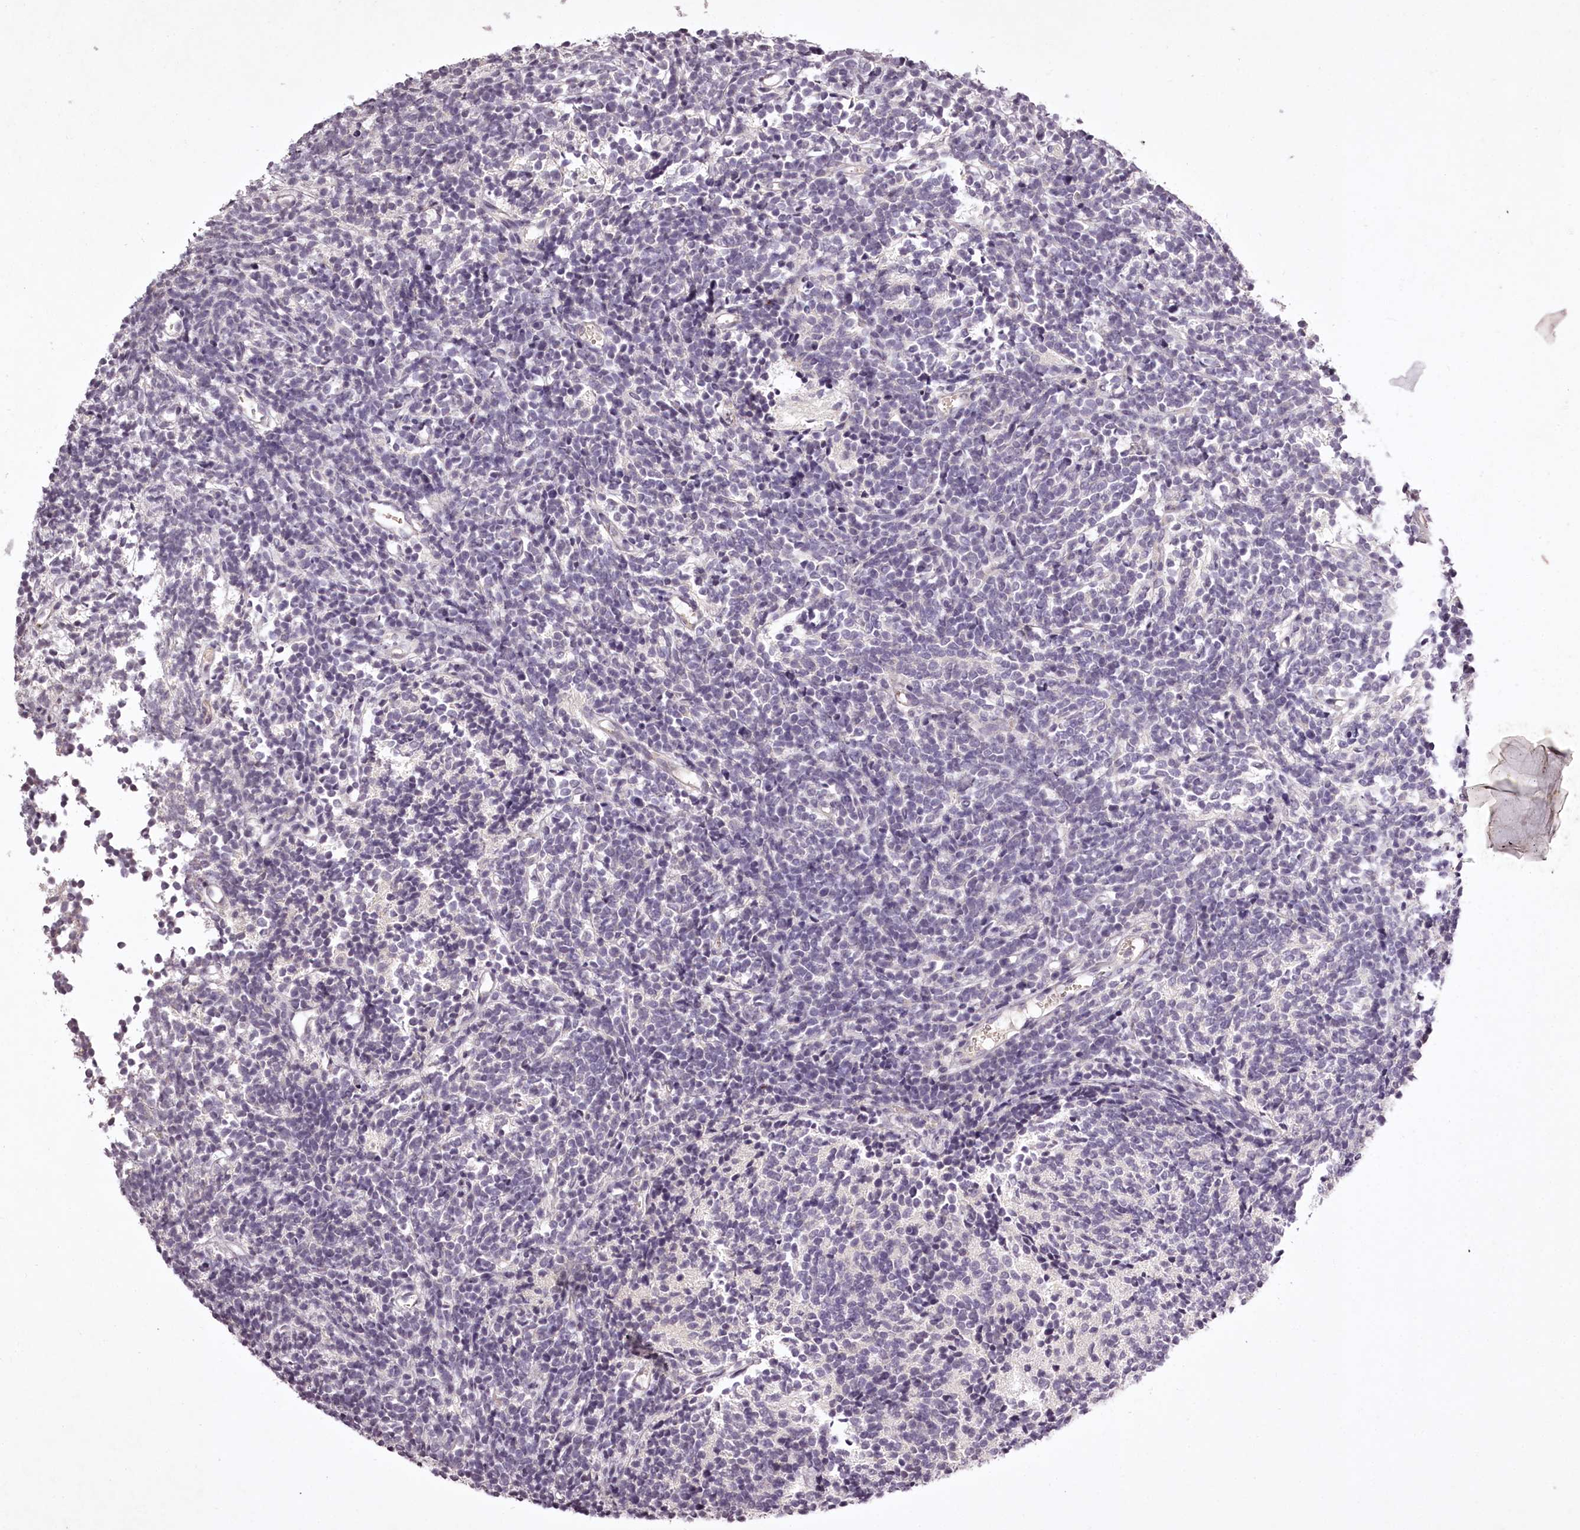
{"staining": {"intensity": "negative", "quantity": "none", "location": "none"}, "tissue": "glioma", "cell_type": "Tumor cells", "image_type": "cancer", "snomed": [{"axis": "morphology", "description": "Glioma, malignant, Low grade"}, {"axis": "topography", "description": "Brain"}], "caption": "Human glioma stained for a protein using IHC exhibits no expression in tumor cells.", "gene": "RBMXL2", "patient": {"sex": "female", "age": 1}}